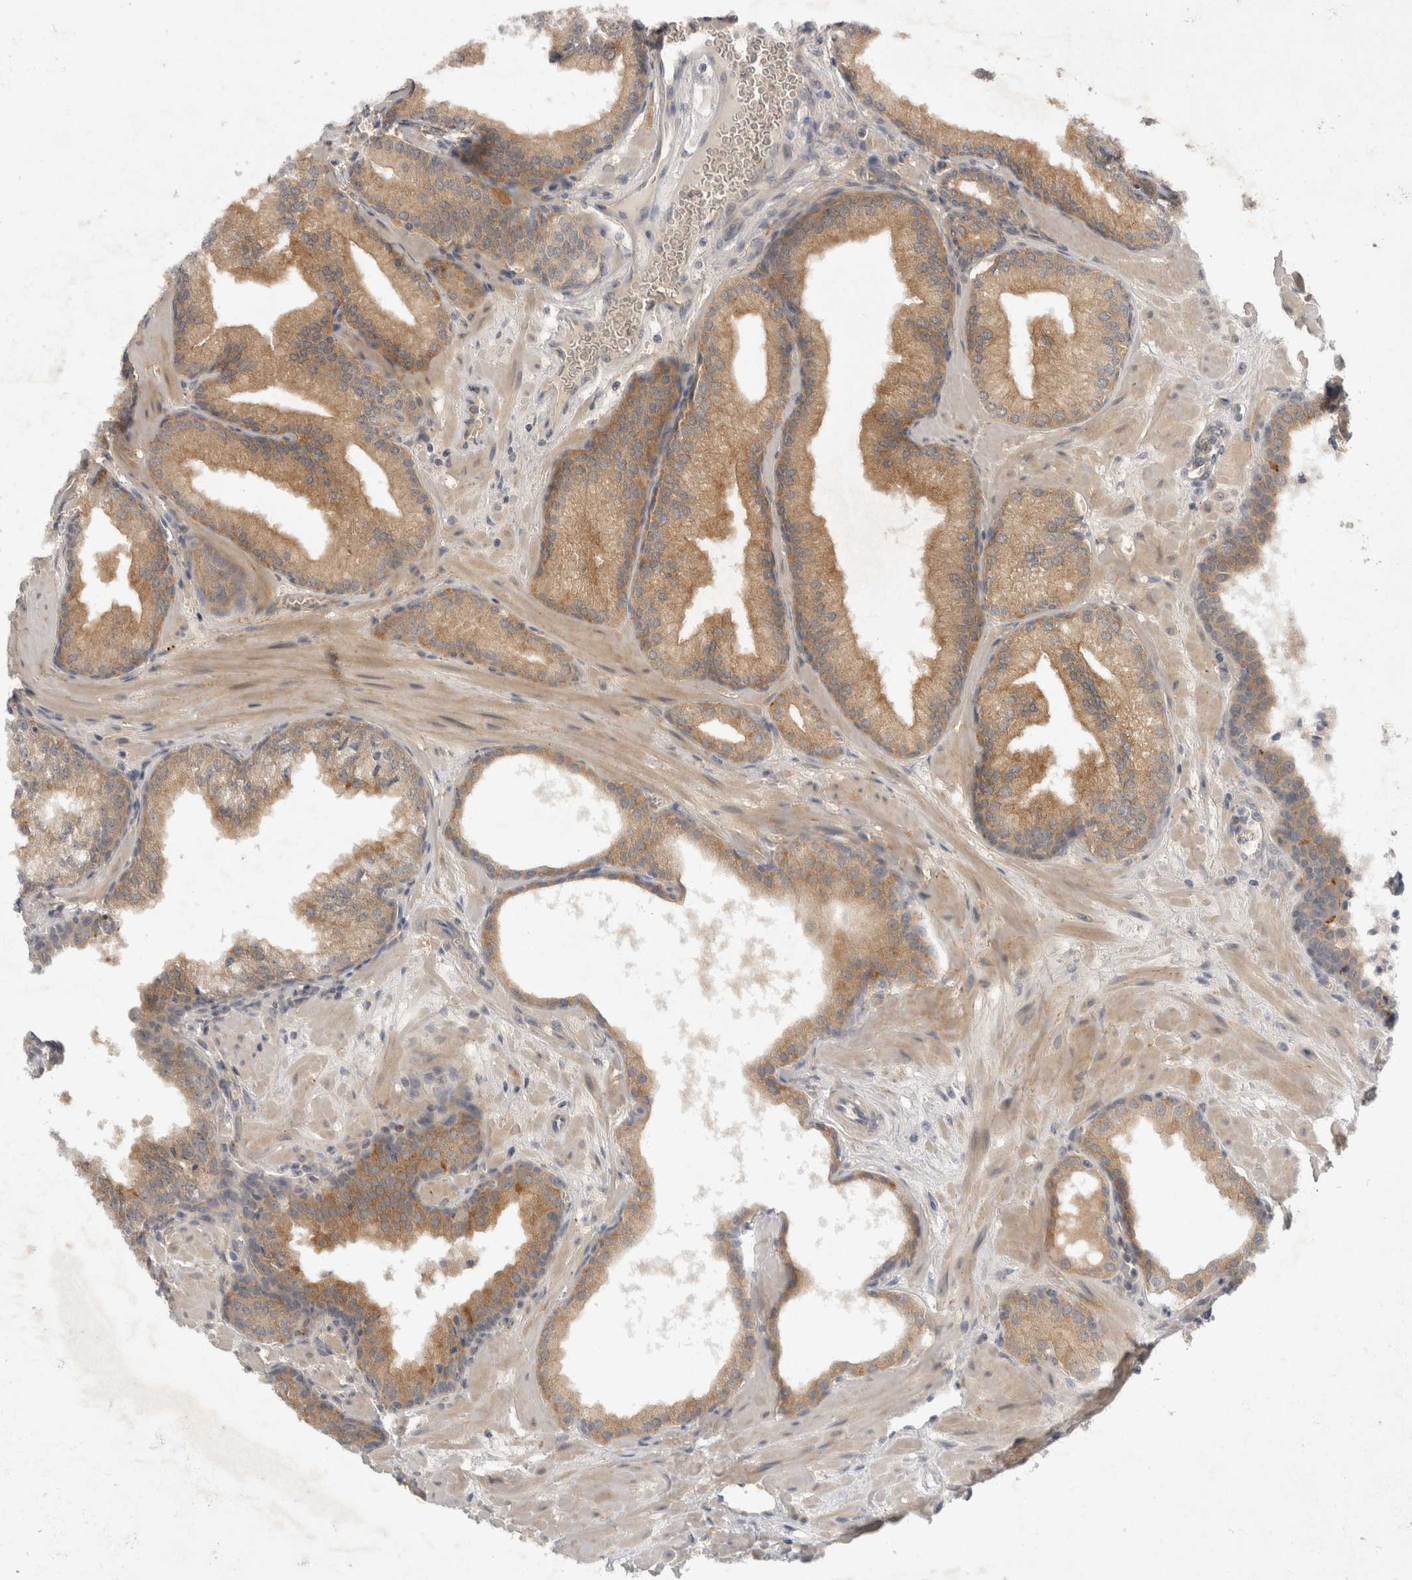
{"staining": {"intensity": "strong", "quantity": "25%-75%", "location": "cytoplasmic/membranous"}, "tissue": "prostate", "cell_type": "Glandular cells", "image_type": "normal", "snomed": [{"axis": "morphology", "description": "Normal tissue, NOS"}, {"axis": "morphology", "description": "Urothelial carcinoma, Low grade"}, {"axis": "topography", "description": "Urinary bladder"}, {"axis": "topography", "description": "Prostate"}], "caption": "Immunohistochemical staining of benign human prostate reveals strong cytoplasmic/membranous protein positivity in approximately 25%-75% of glandular cells.", "gene": "TOM1L2", "patient": {"sex": "male", "age": 60}}